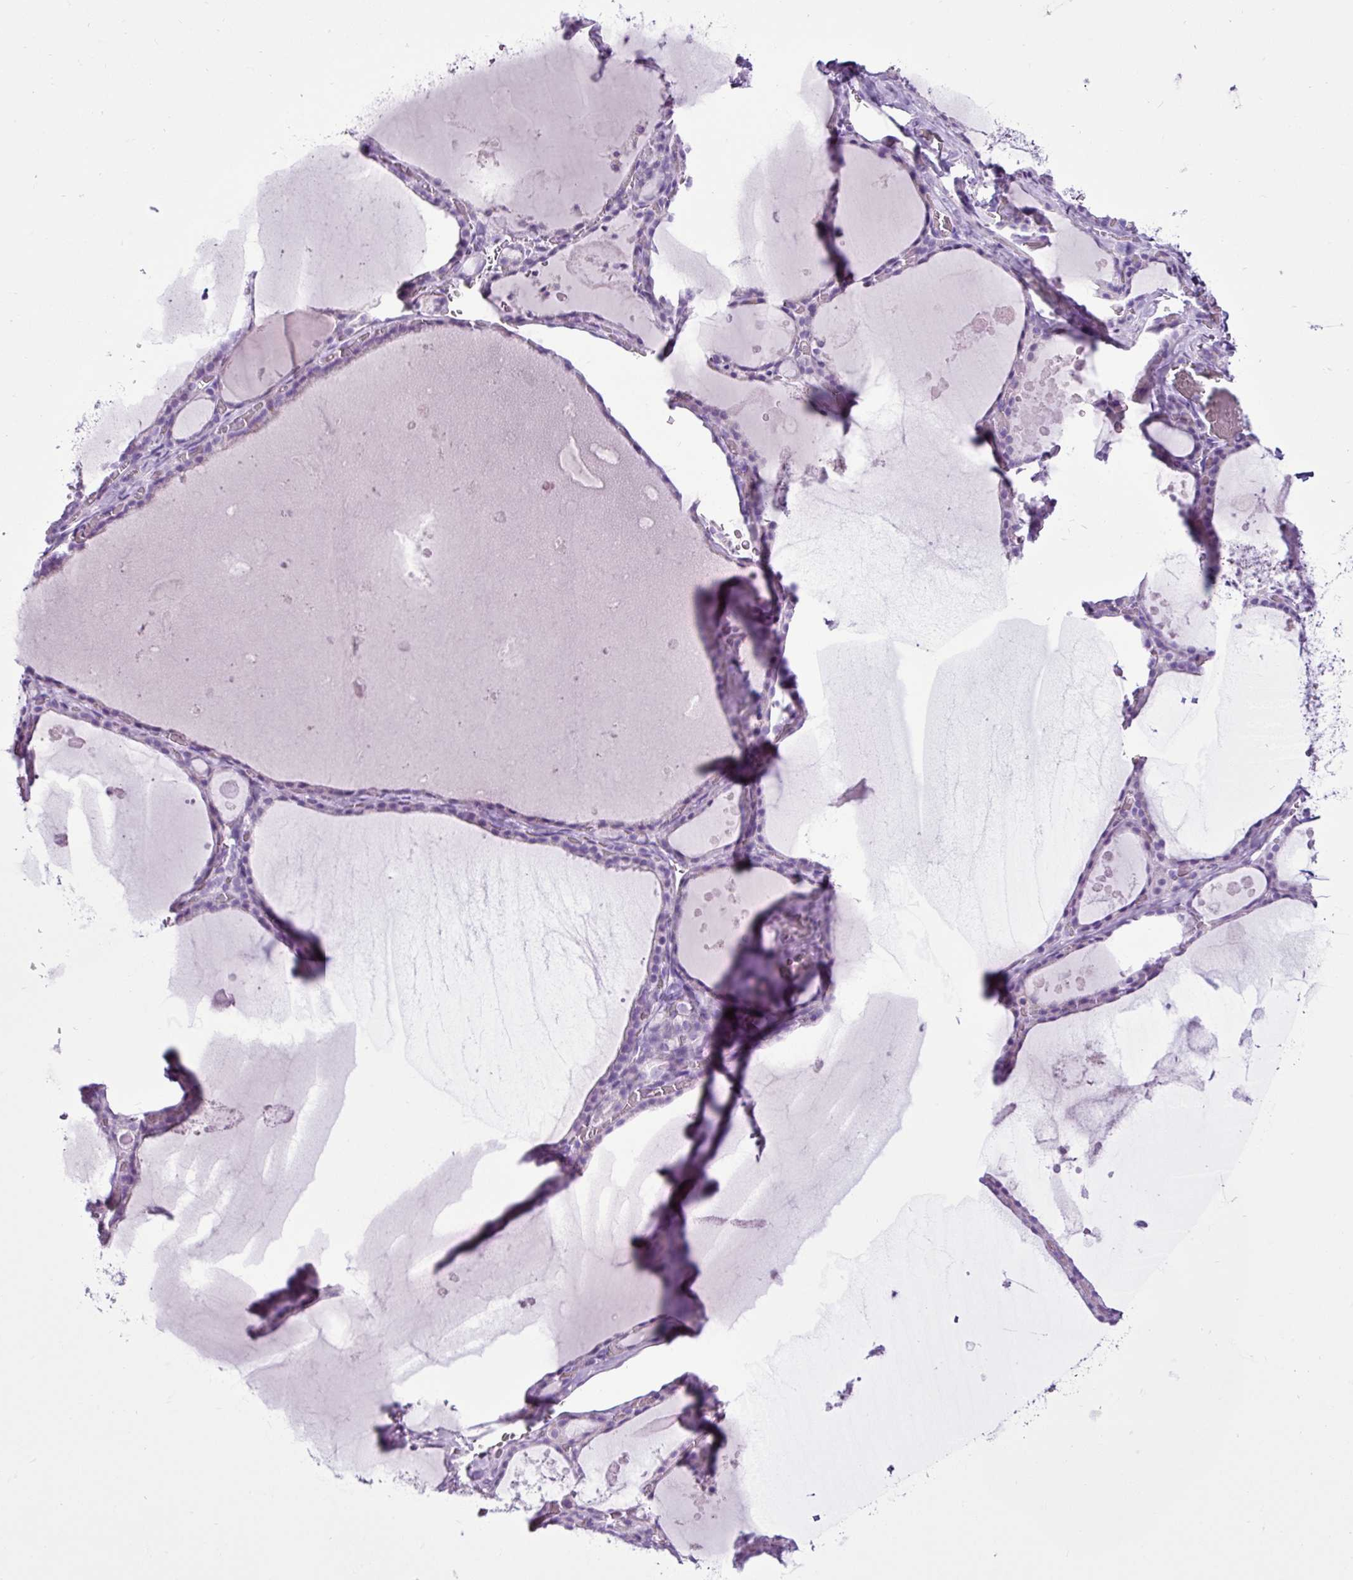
{"staining": {"intensity": "negative", "quantity": "none", "location": "none"}, "tissue": "thyroid gland", "cell_type": "Glandular cells", "image_type": "normal", "snomed": [{"axis": "morphology", "description": "Normal tissue, NOS"}, {"axis": "topography", "description": "Thyroid gland"}], "caption": "This is a histopathology image of immunohistochemistry staining of benign thyroid gland, which shows no positivity in glandular cells.", "gene": "LILRB4", "patient": {"sex": "male", "age": 56}}